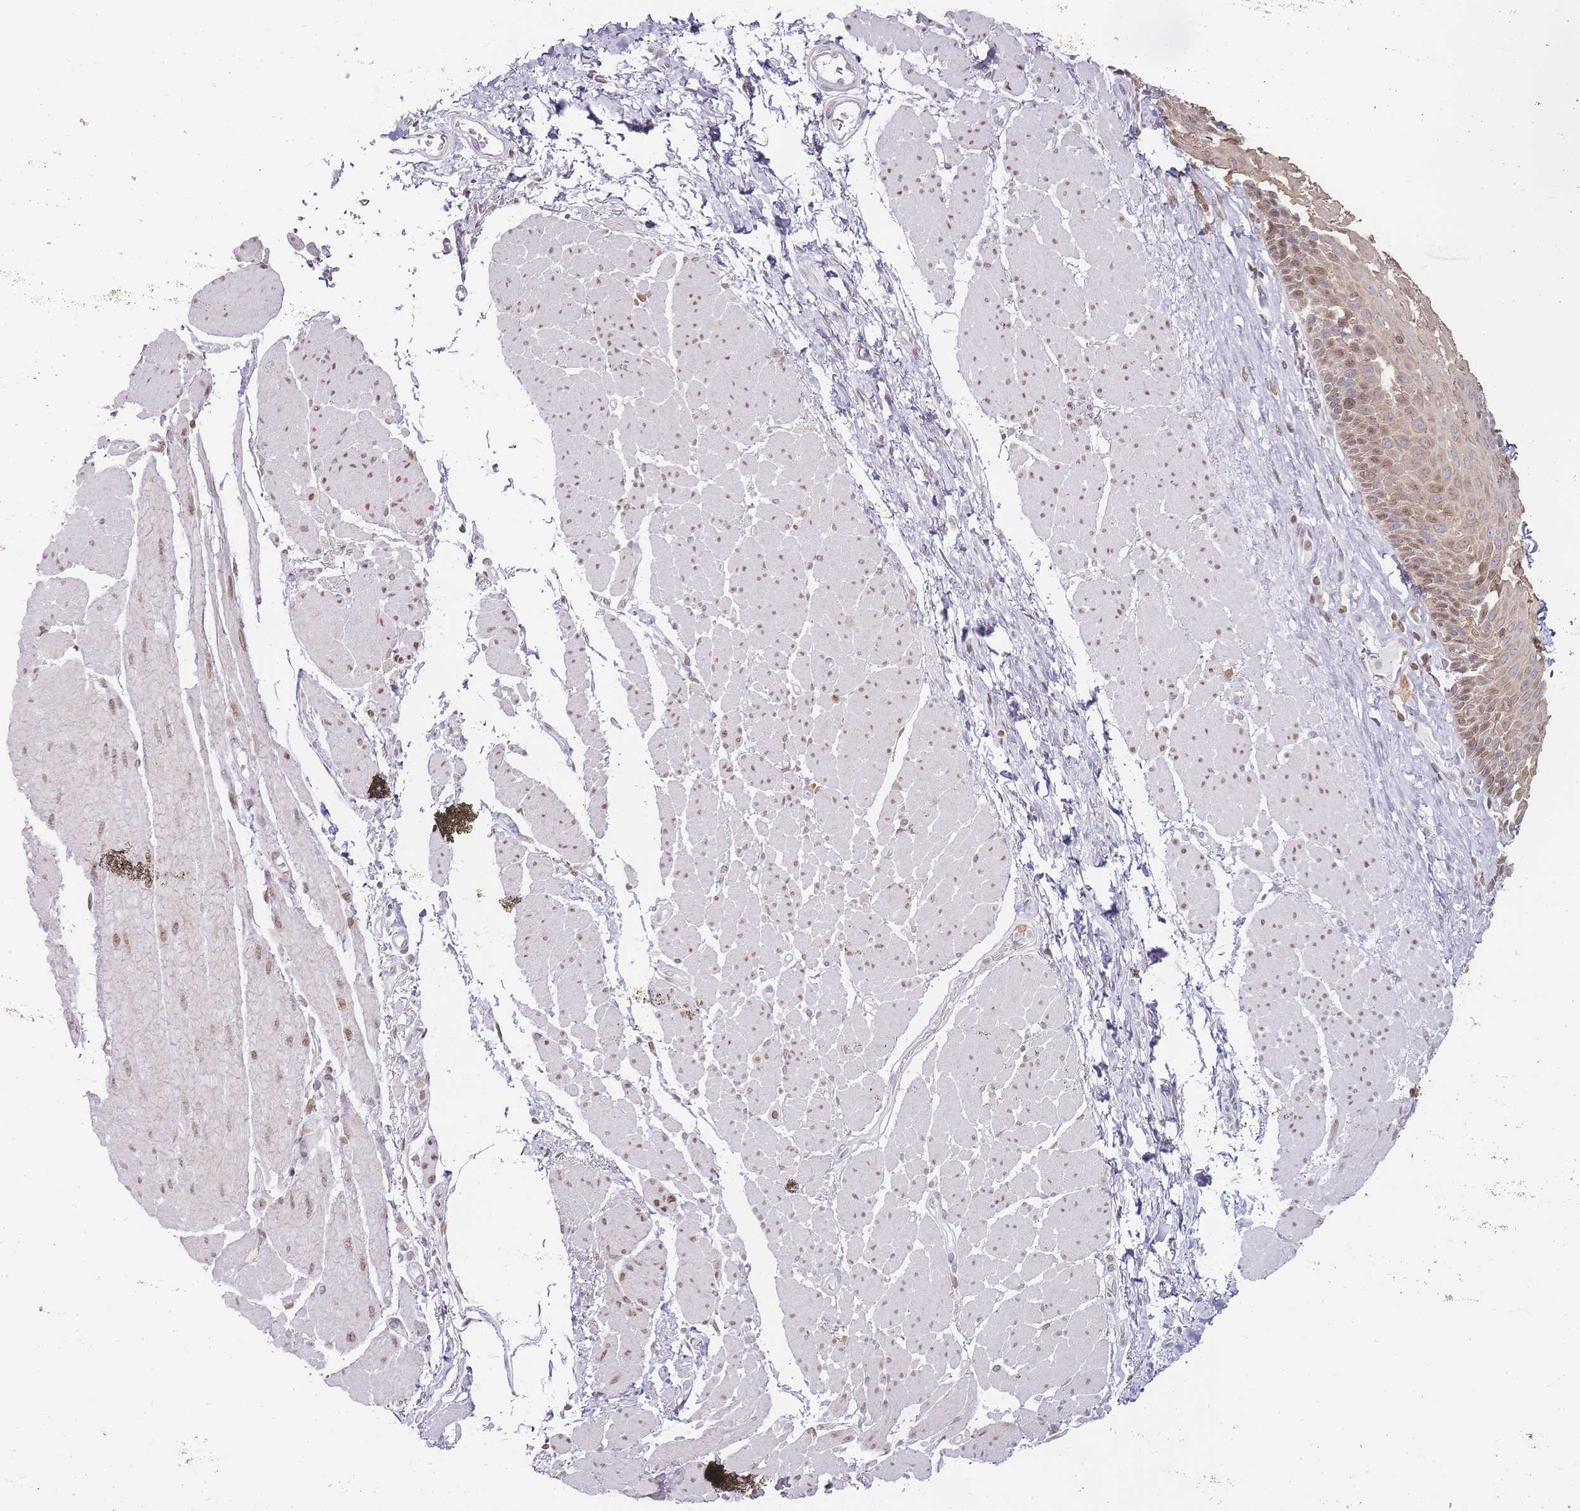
{"staining": {"intensity": "moderate", "quantity": "<25%", "location": "cytoplasmic/membranous,nuclear"}, "tissue": "esophagus", "cell_type": "Squamous epithelial cells", "image_type": "normal", "snomed": [{"axis": "morphology", "description": "Normal tissue, NOS"}, {"axis": "topography", "description": "Esophagus"}], "caption": "IHC of benign human esophagus demonstrates low levels of moderate cytoplasmic/membranous,nuclear expression in about <25% of squamous epithelial cells.", "gene": "JAKMIP1", "patient": {"sex": "female", "age": 66}}